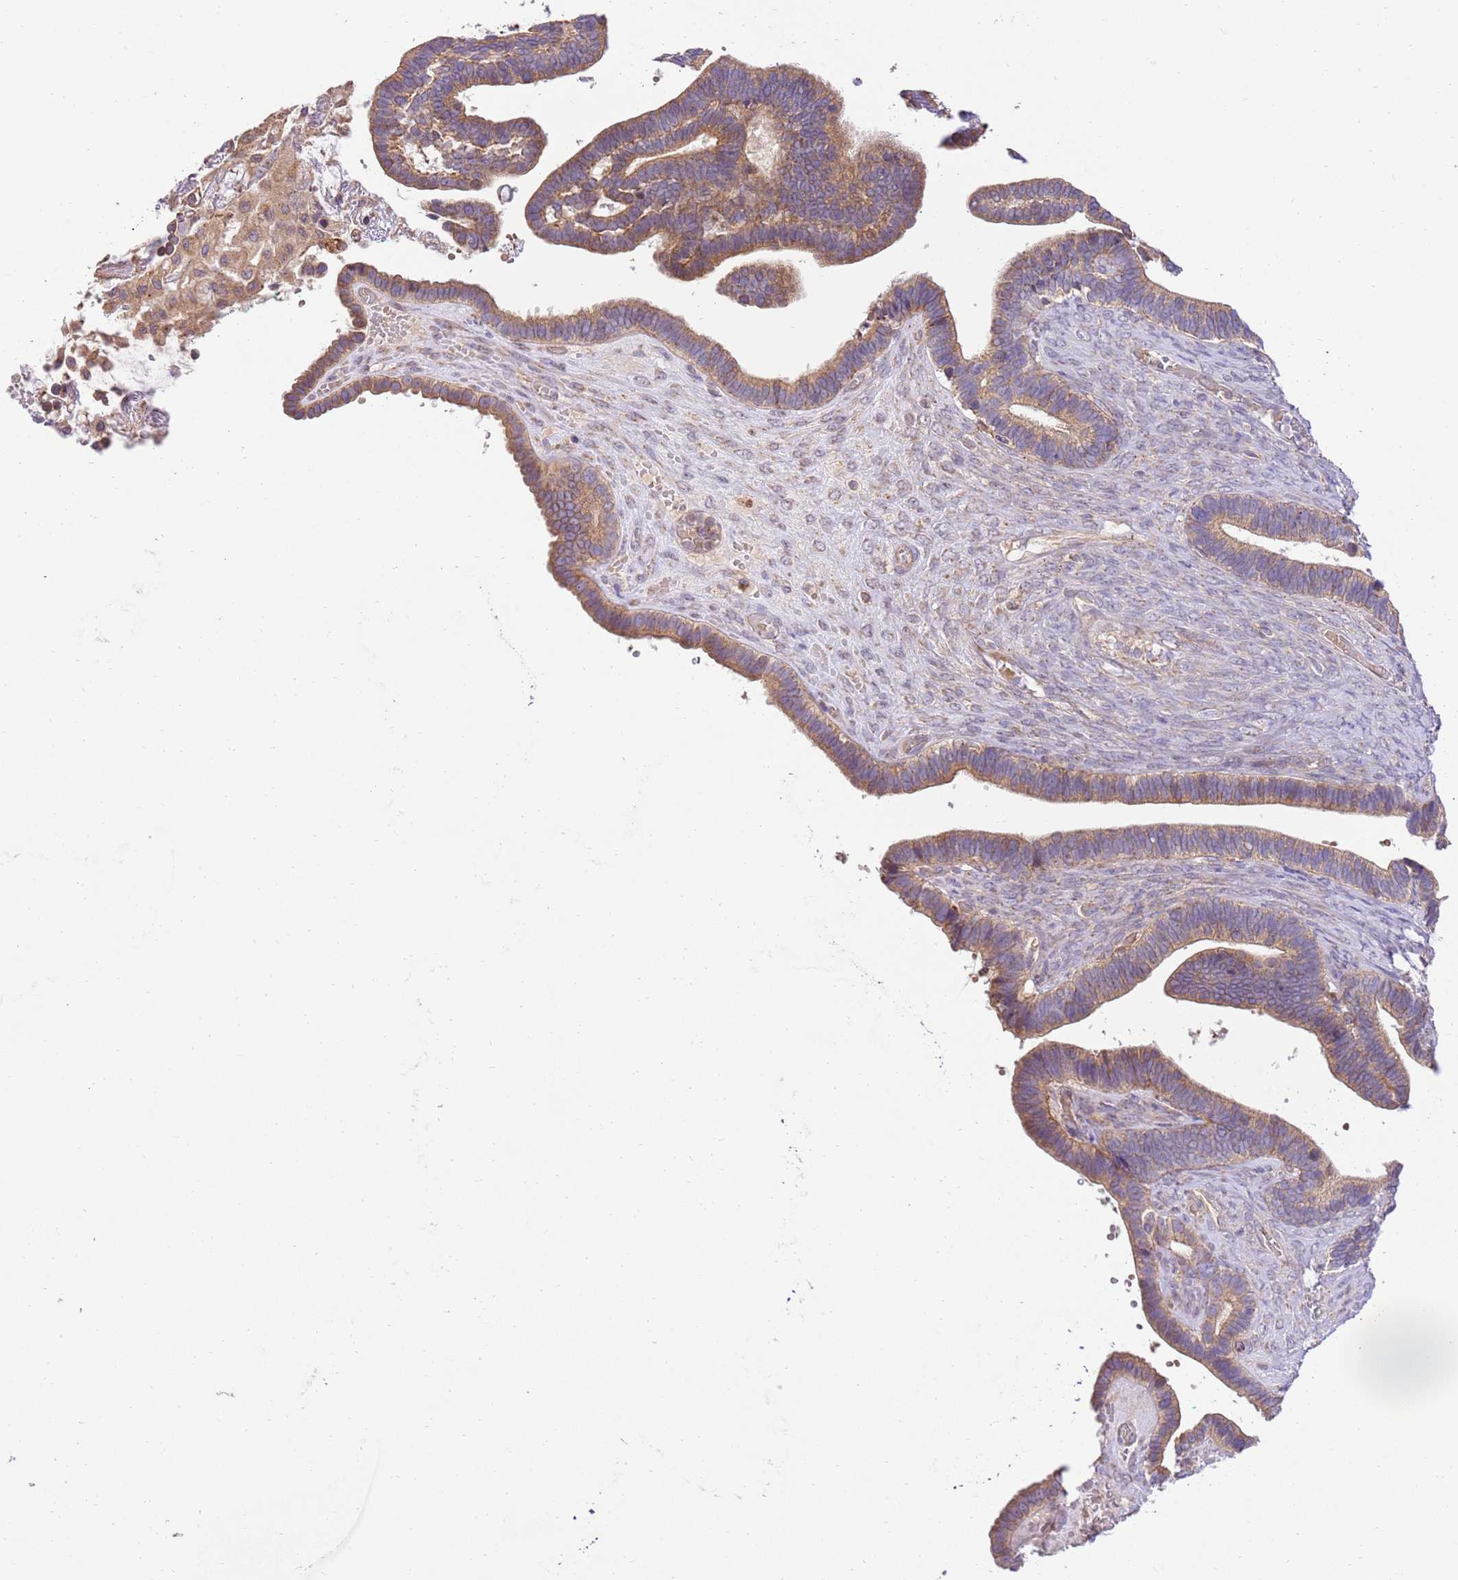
{"staining": {"intensity": "moderate", "quantity": ">75%", "location": "cytoplasmic/membranous"}, "tissue": "ovarian cancer", "cell_type": "Tumor cells", "image_type": "cancer", "snomed": [{"axis": "morphology", "description": "Cystadenocarcinoma, serous, NOS"}, {"axis": "topography", "description": "Ovary"}], "caption": "Tumor cells exhibit medium levels of moderate cytoplasmic/membranous staining in about >75% of cells in ovarian cancer (serous cystadenocarcinoma).", "gene": "SPATA2L", "patient": {"sex": "female", "age": 56}}